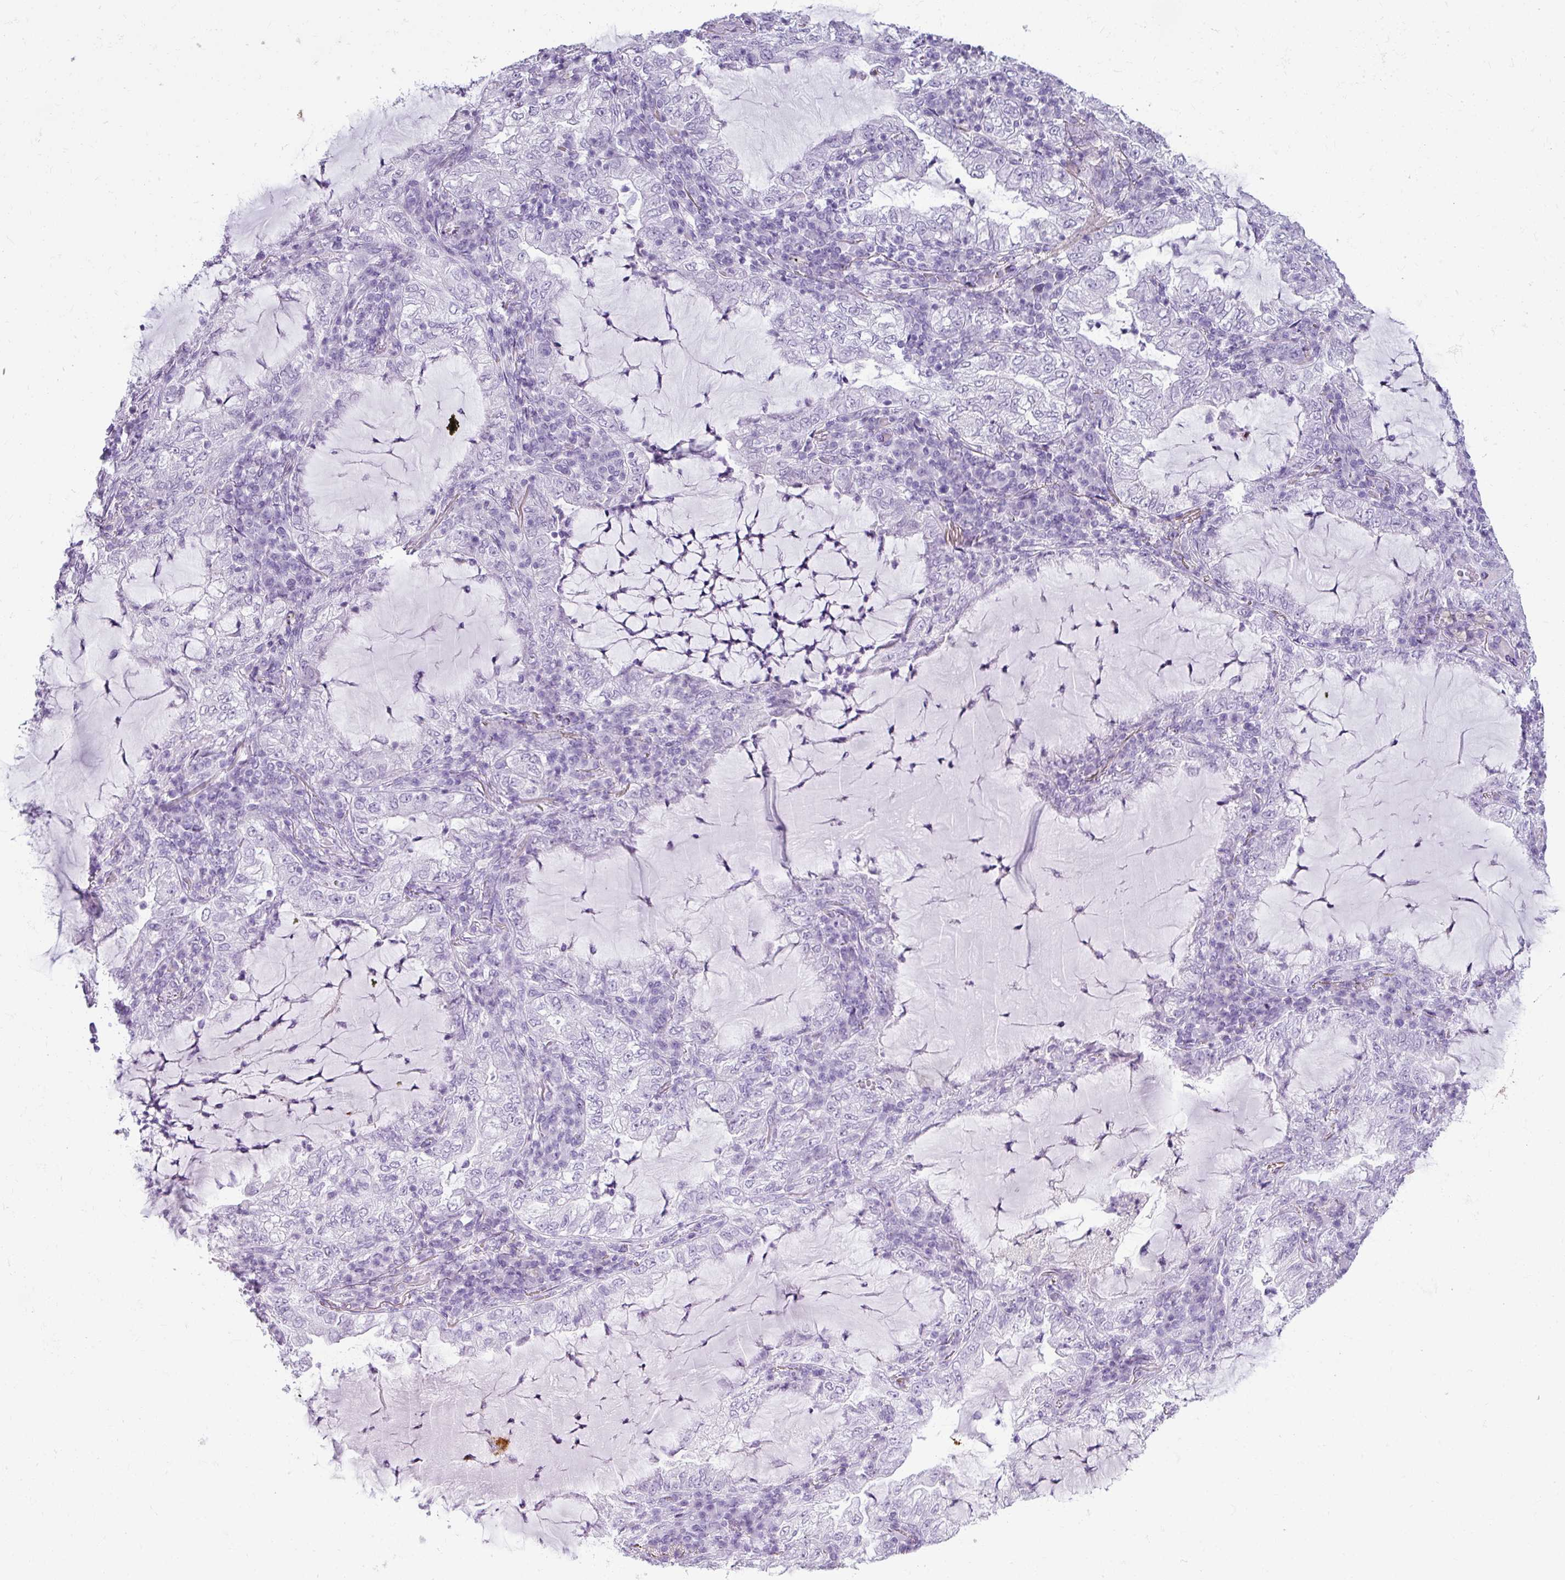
{"staining": {"intensity": "negative", "quantity": "none", "location": "none"}, "tissue": "lung cancer", "cell_type": "Tumor cells", "image_type": "cancer", "snomed": [{"axis": "morphology", "description": "Adenocarcinoma, NOS"}, {"axis": "topography", "description": "Lung"}], "caption": "There is no significant positivity in tumor cells of lung adenocarcinoma.", "gene": "RBMY1F", "patient": {"sex": "female", "age": 73}}